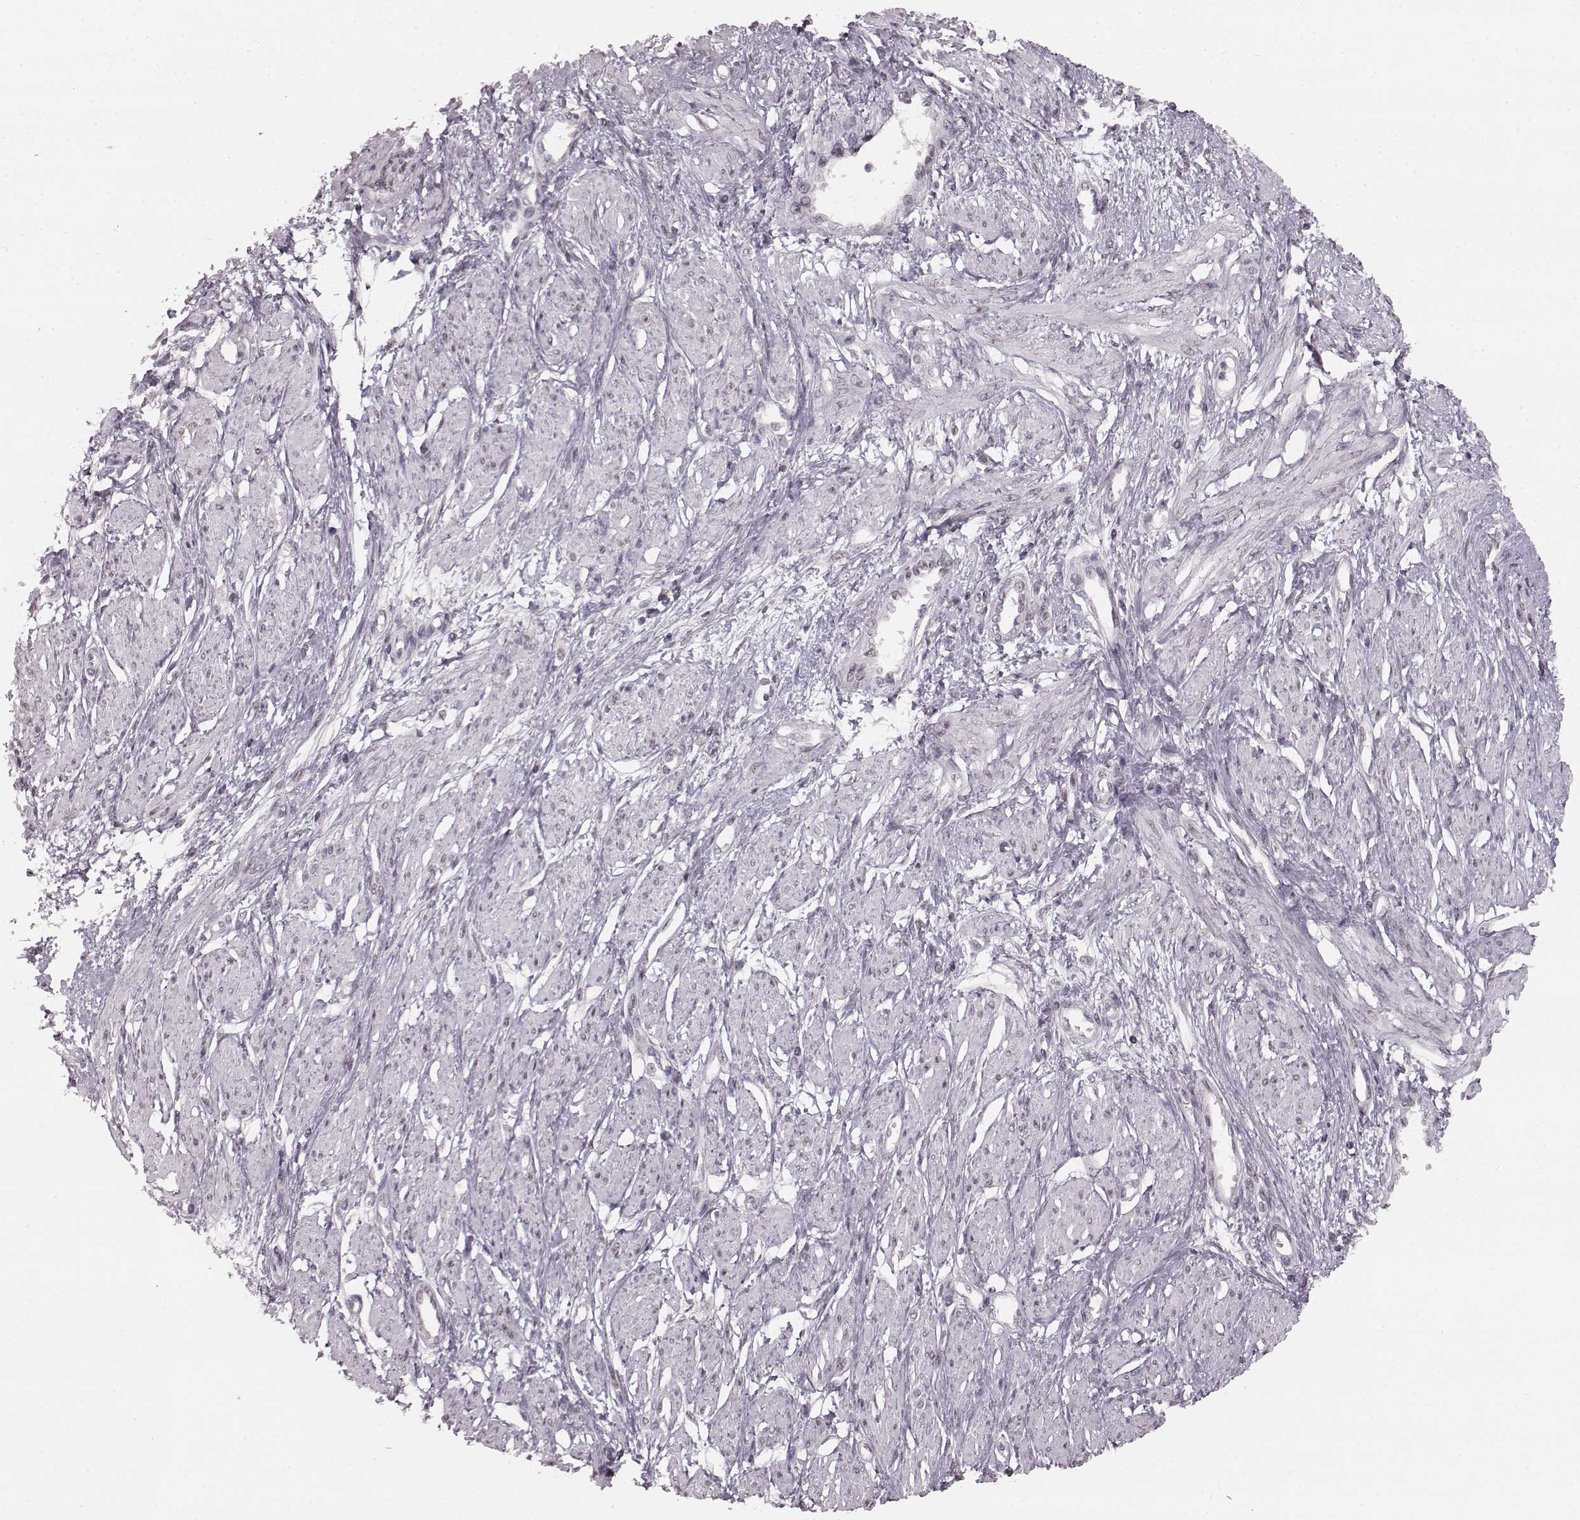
{"staining": {"intensity": "weak", "quantity": "<25%", "location": "cytoplasmic/membranous,nuclear"}, "tissue": "smooth muscle", "cell_type": "Smooth muscle cells", "image_type": "normal", "snomed": [{"axis": "morphology", "description": "Normal tissue, NOS"}, {"axis": "topography", "description": "Smooth muscle"}, {"axis": "topography", "description": "Uterus"}], "caption": "Immunohistochemistry (IHC) histopathology image of normal smooth muscle: human smooth muscle stained with DAB displays no significant protein staining in smooth muscle cells.", "gene": "DCAF12", "patient": {"sex": "female", "age": 39}}